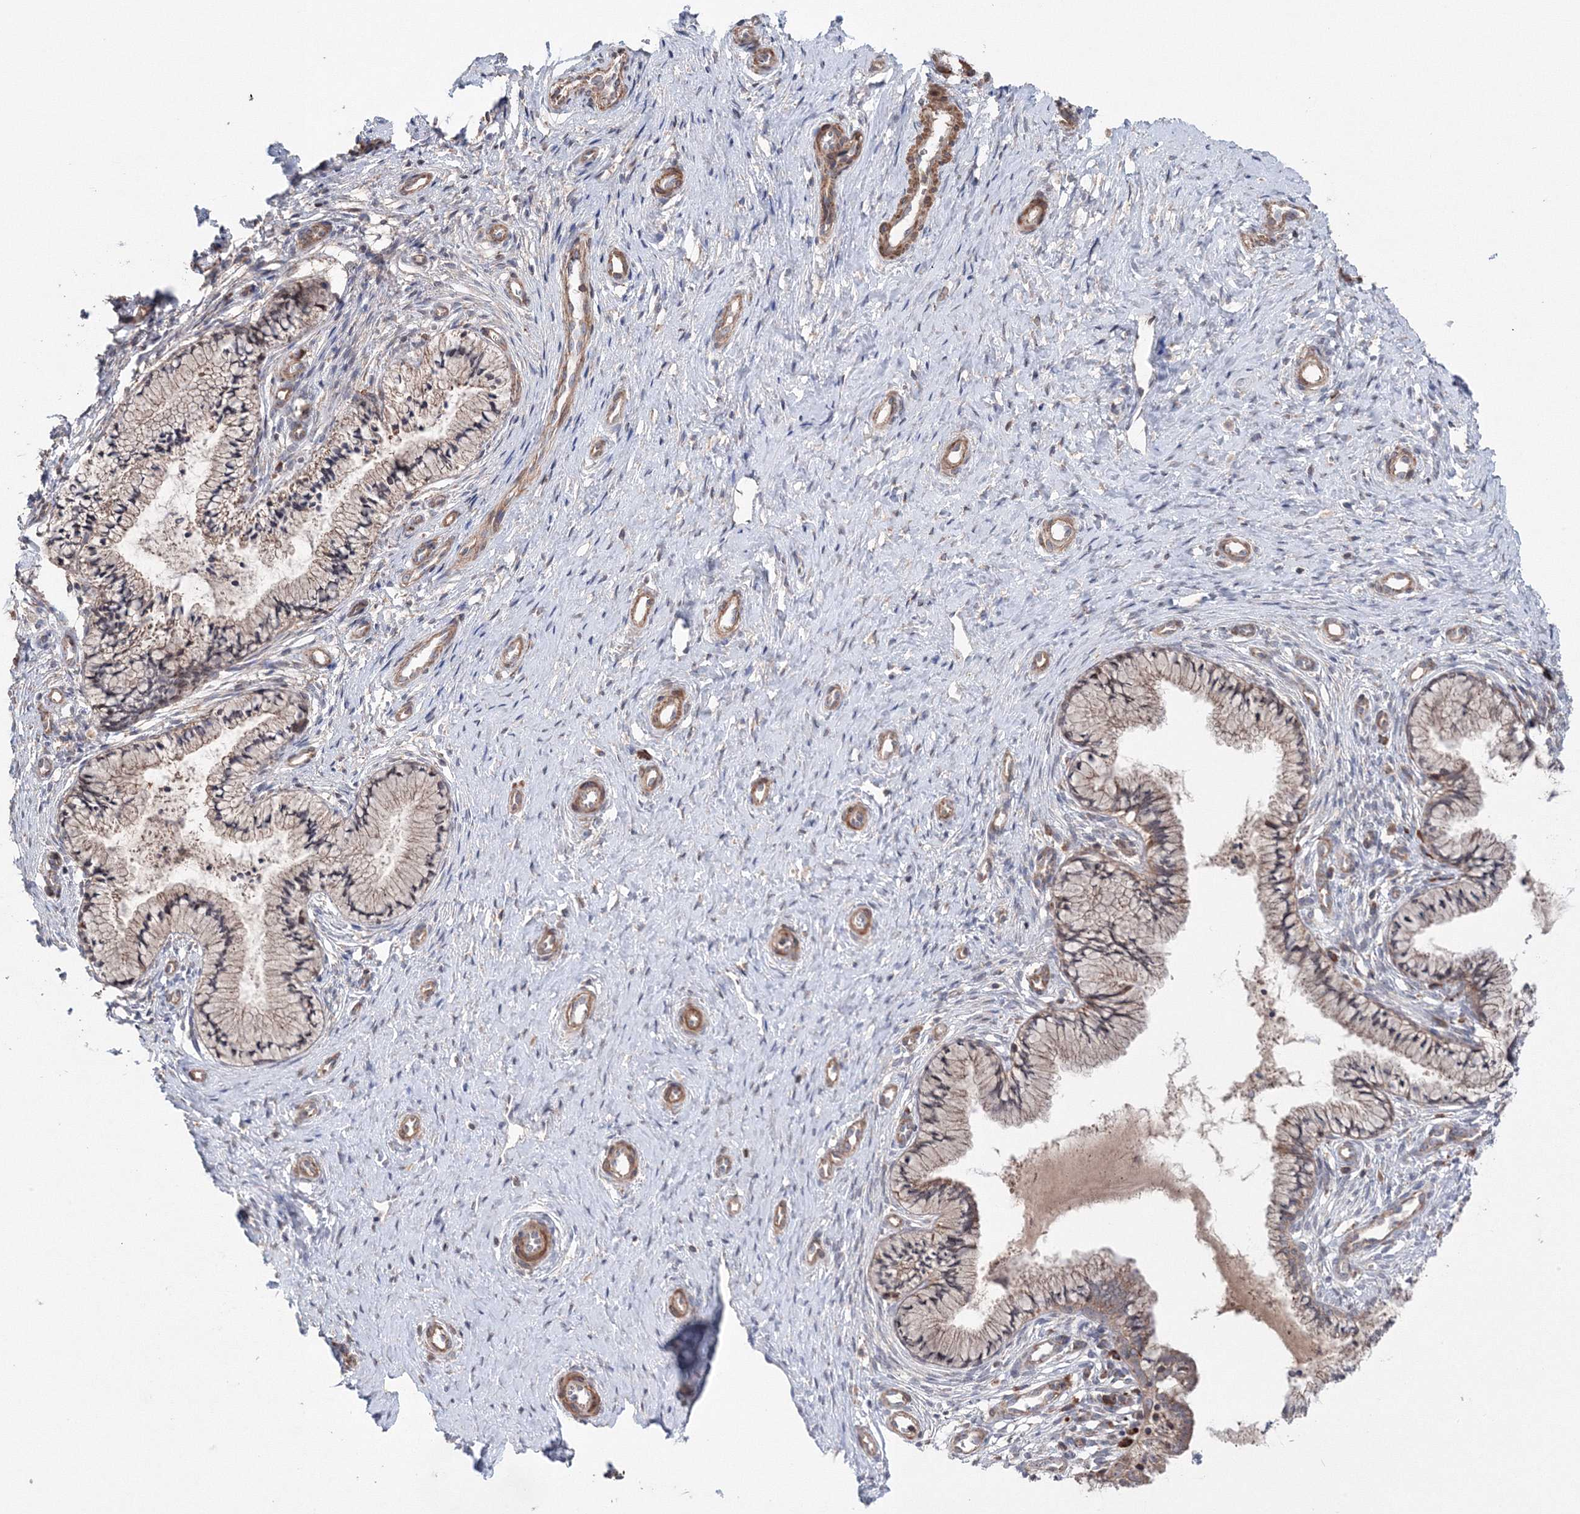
{"staining": {"intensity": "moderate", "quantity": "25%-75%", "location": "cytoplasmic/membranous"}, "tissue": "cervix", "cell_type": "Glandular cells", "image_type": "normal", "snomed": [{"axis": "morphology", "description": "Normal tissue, NOS"}, {"axis": "topography", "description": "Cervix"}], "caption": "Moderate cytoplasmic/membranous staining is identified in approximately 25%-75% of glandular cells in normal cervix. (brown staining indicates protein expression, while blue staining denotes nuclei).", "gene": "NOA1", "patient": {"sex": "female", "age": 36}}